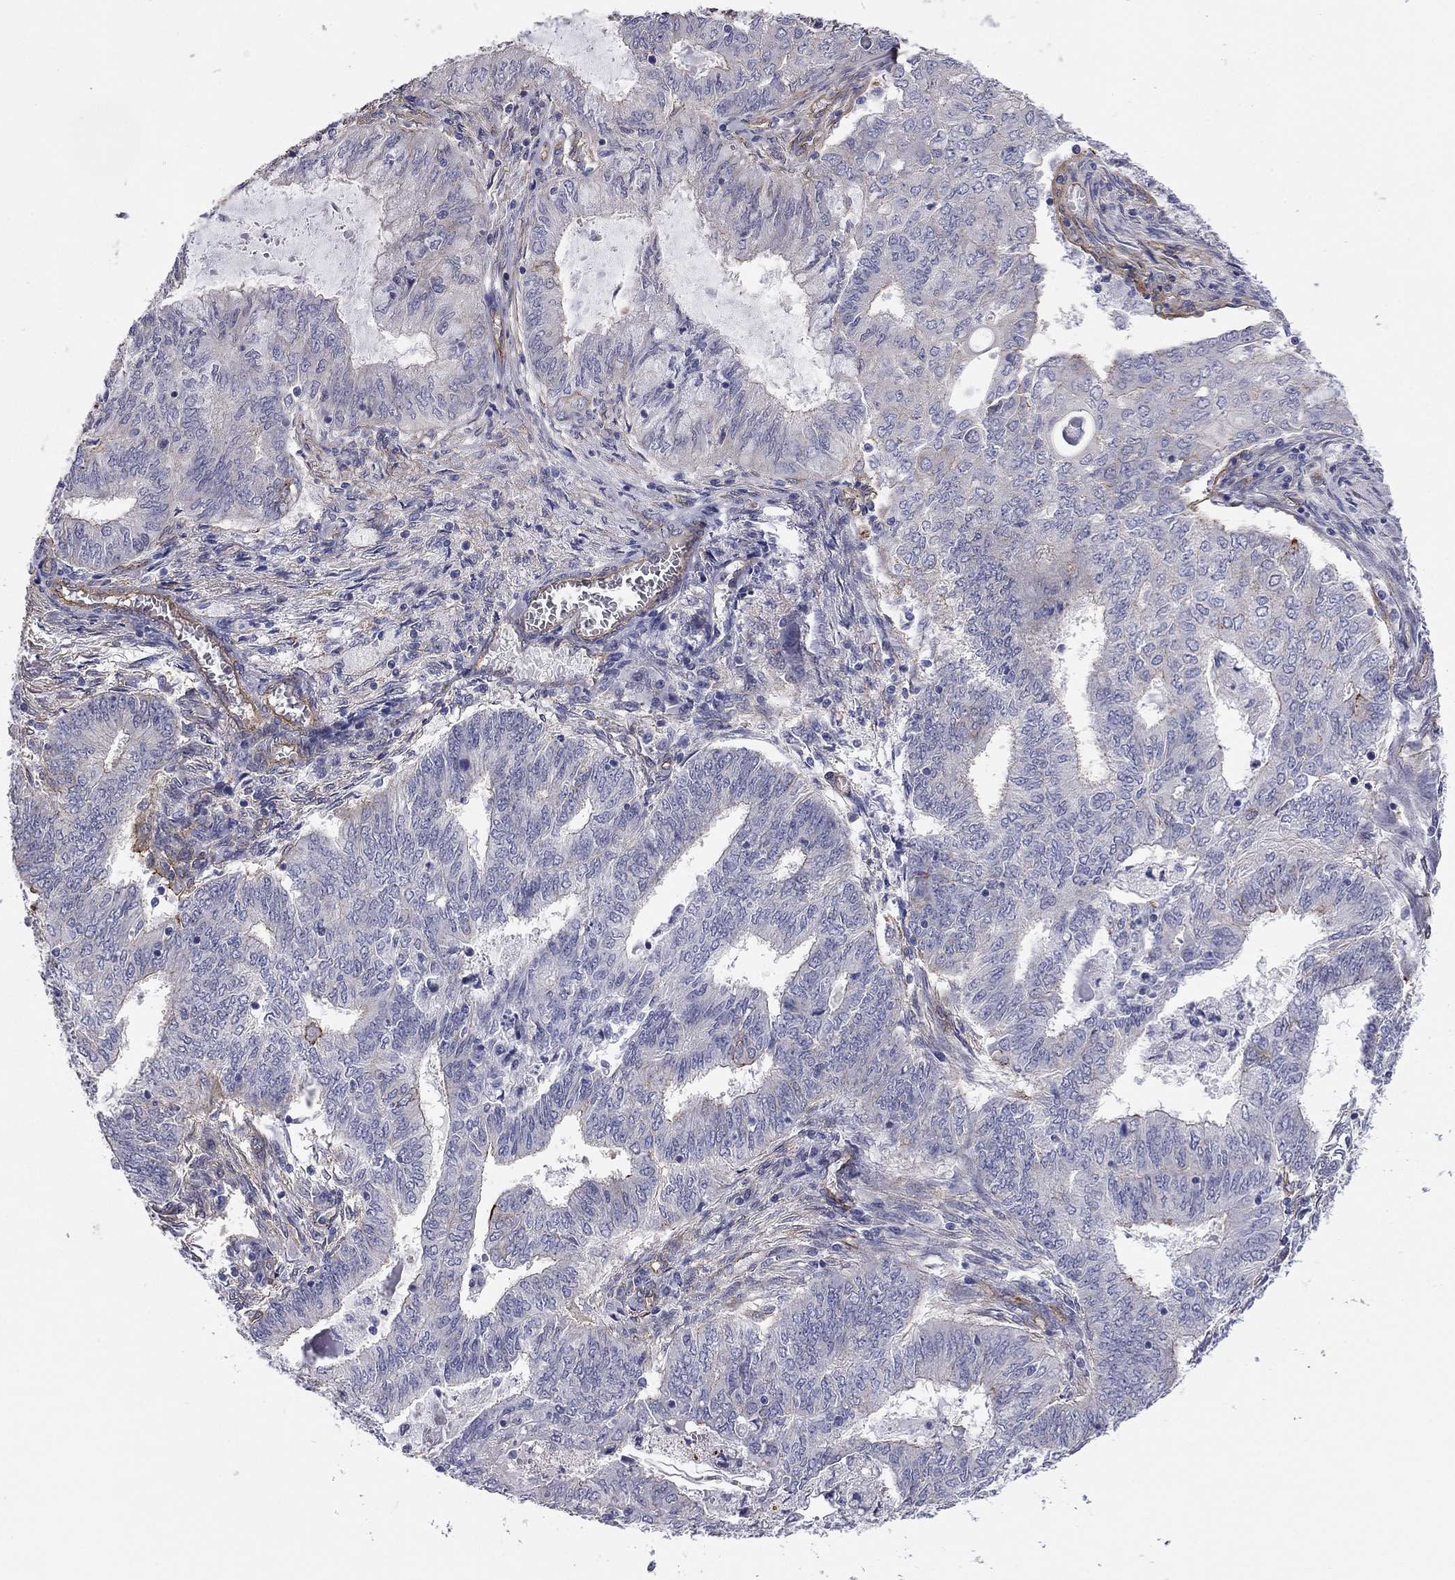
{"staining": {"intensity": "negative", "quantity": "none", "location": "none"}, "tissue": "endometrial cancer", "cell_type": "Tumor cells", "image_type": "cancer", "snomed": [{"axis": "morphology", "description": "Adenocarcinoma, NOS"}, {"axis": "topography", "description": "Endometrium"}], "caption": "Tumor cells show no significant protein positivity in endometrial adenocarcinoma.", "gene": "TCHH", "patient": {"sex": "female", "age": 62}}